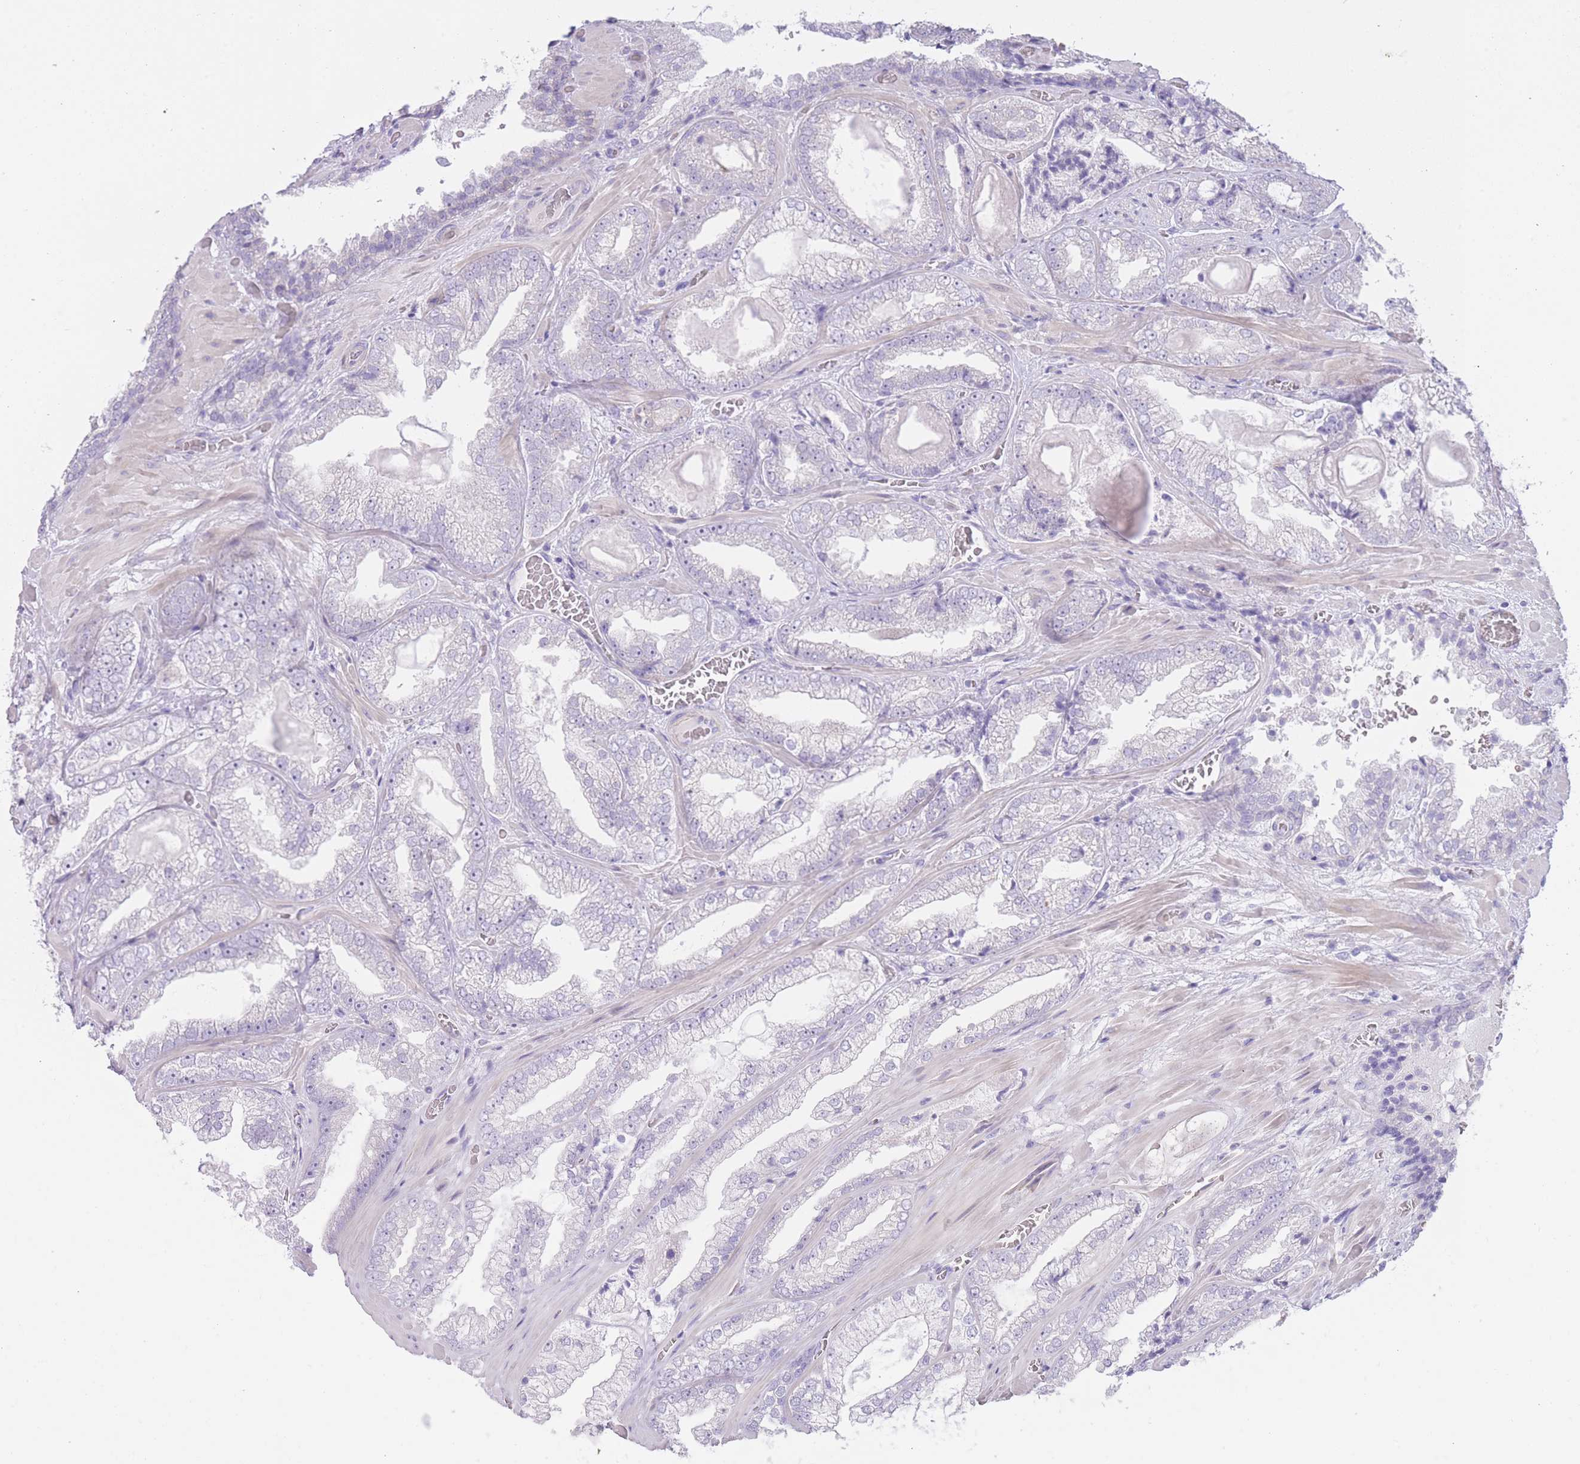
{"staining": {"intensity": "negative", "quantity": "none", "location": "none"}, "tissue": "prostate cancer", "cell_type": "Tumor cells", "image_type": "cancer", "snomed": [{"axis": "morphology", "description": "Adenocarcinoma, Low grade"}, {"axis": "topography", "description": "Prostate"}], "caption": "High magnification brightfield microscopy of low-grade adenocarcinoma (prostate) stained with DAB (3,3'-diaminobenzidine) (brown) and counterstained with hematoxylin (blue): tumor cells show no significant expression.", "gene": "IMPG1", "patient": {"sex": "male", "age": 57}}